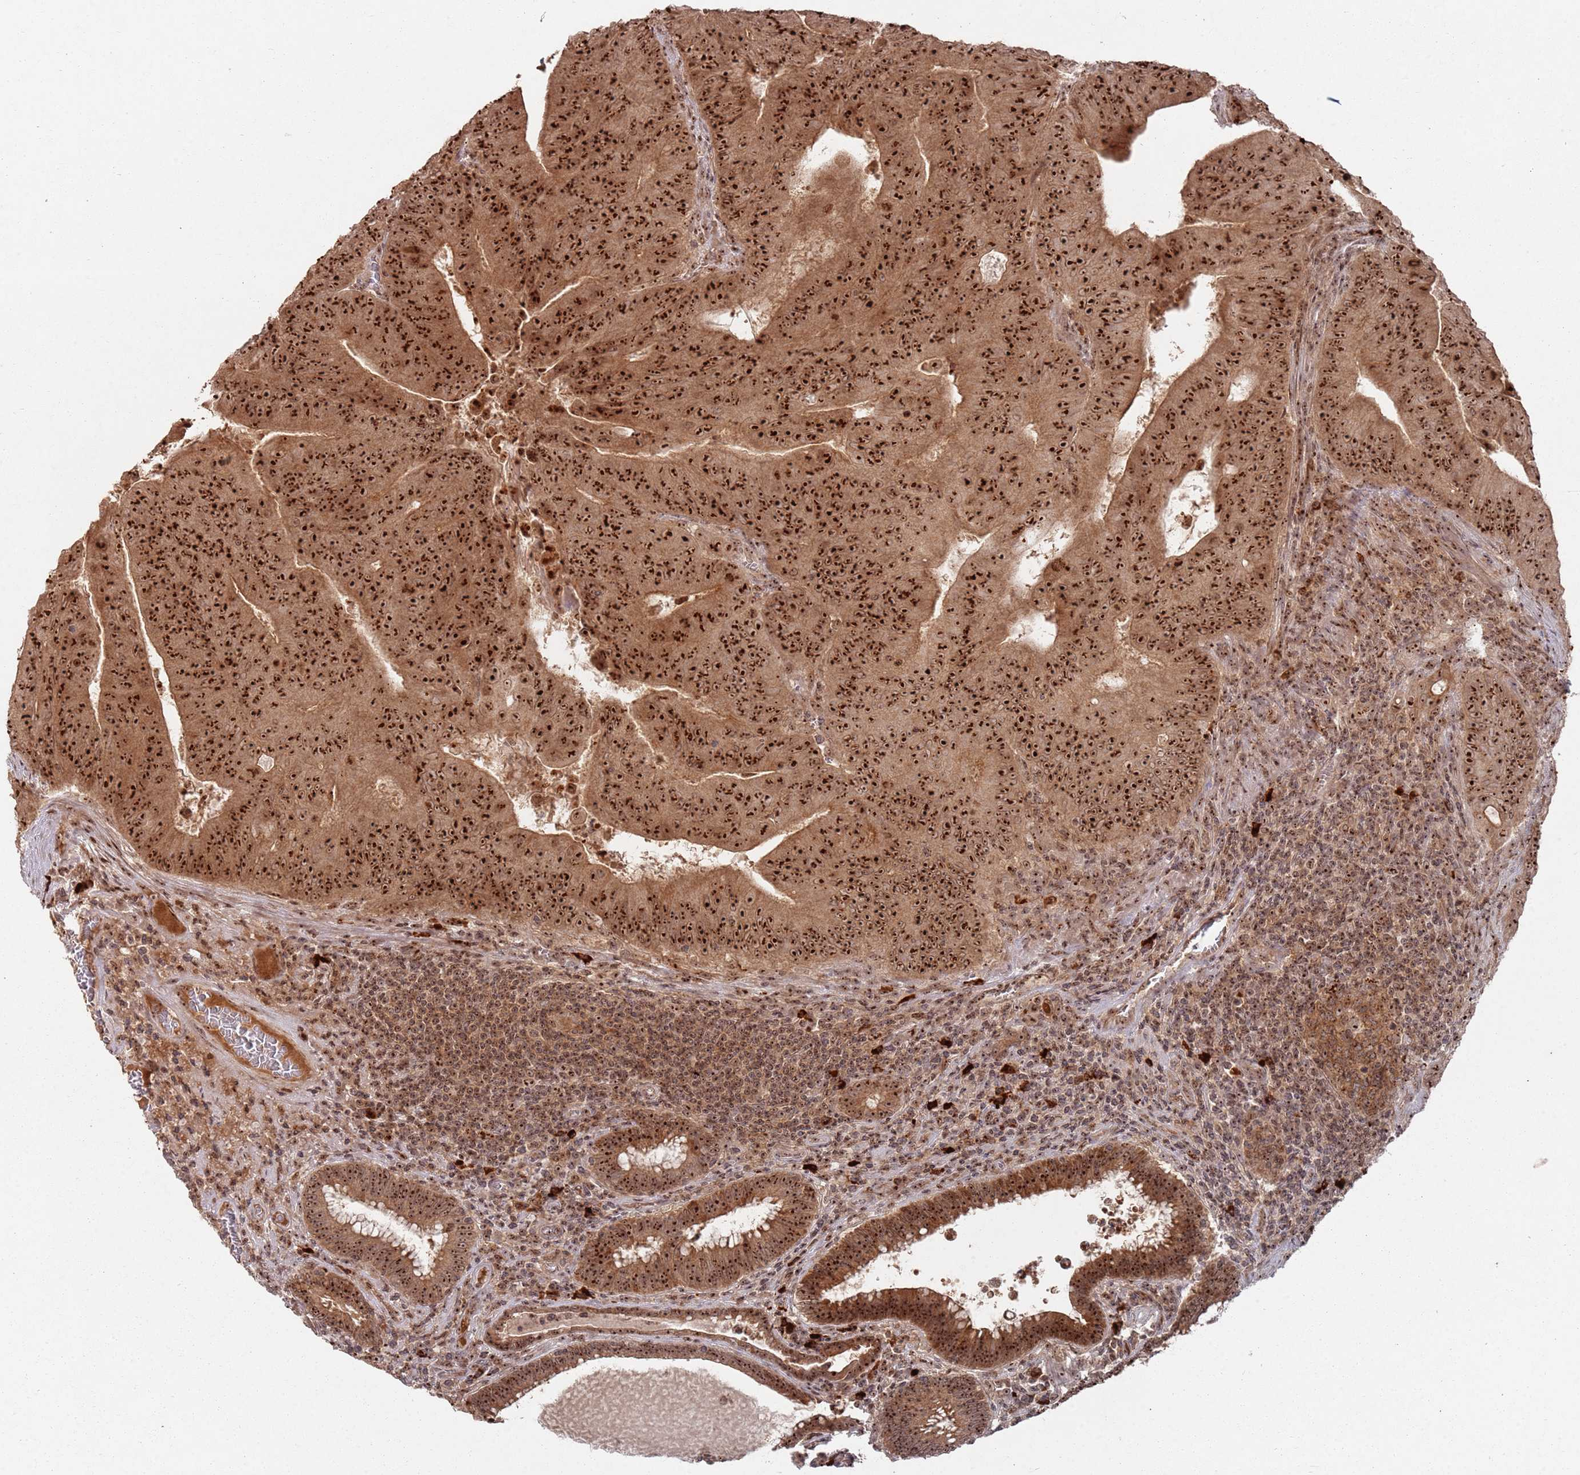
{"staining": {"intensity": "strong", "quantity": ">75%", "location": "cytoplasmic/membranous,nuclear"}, "tissue": "colorectal cancer", "cell_type": "Tumor cells", "image_type": "cancer", "snomed": [{"axis": "morphology", "description": "Adenocarcinoma, NOS"}, {"axis": "topography", "description": "Rectum"}], "caption": "Brown immunohistochemical staining in human adenocarcinoma (colorectal) displays strong cytoplasmic/membranous and nuclear positivity in about >75% of tumor cells. (DAB (3,3'-diaminobenzidine) = brown stain, brightfield microscopy at high magnification).", "gene": "UTP11", "patient": {"sex": "female", "age": 75}}